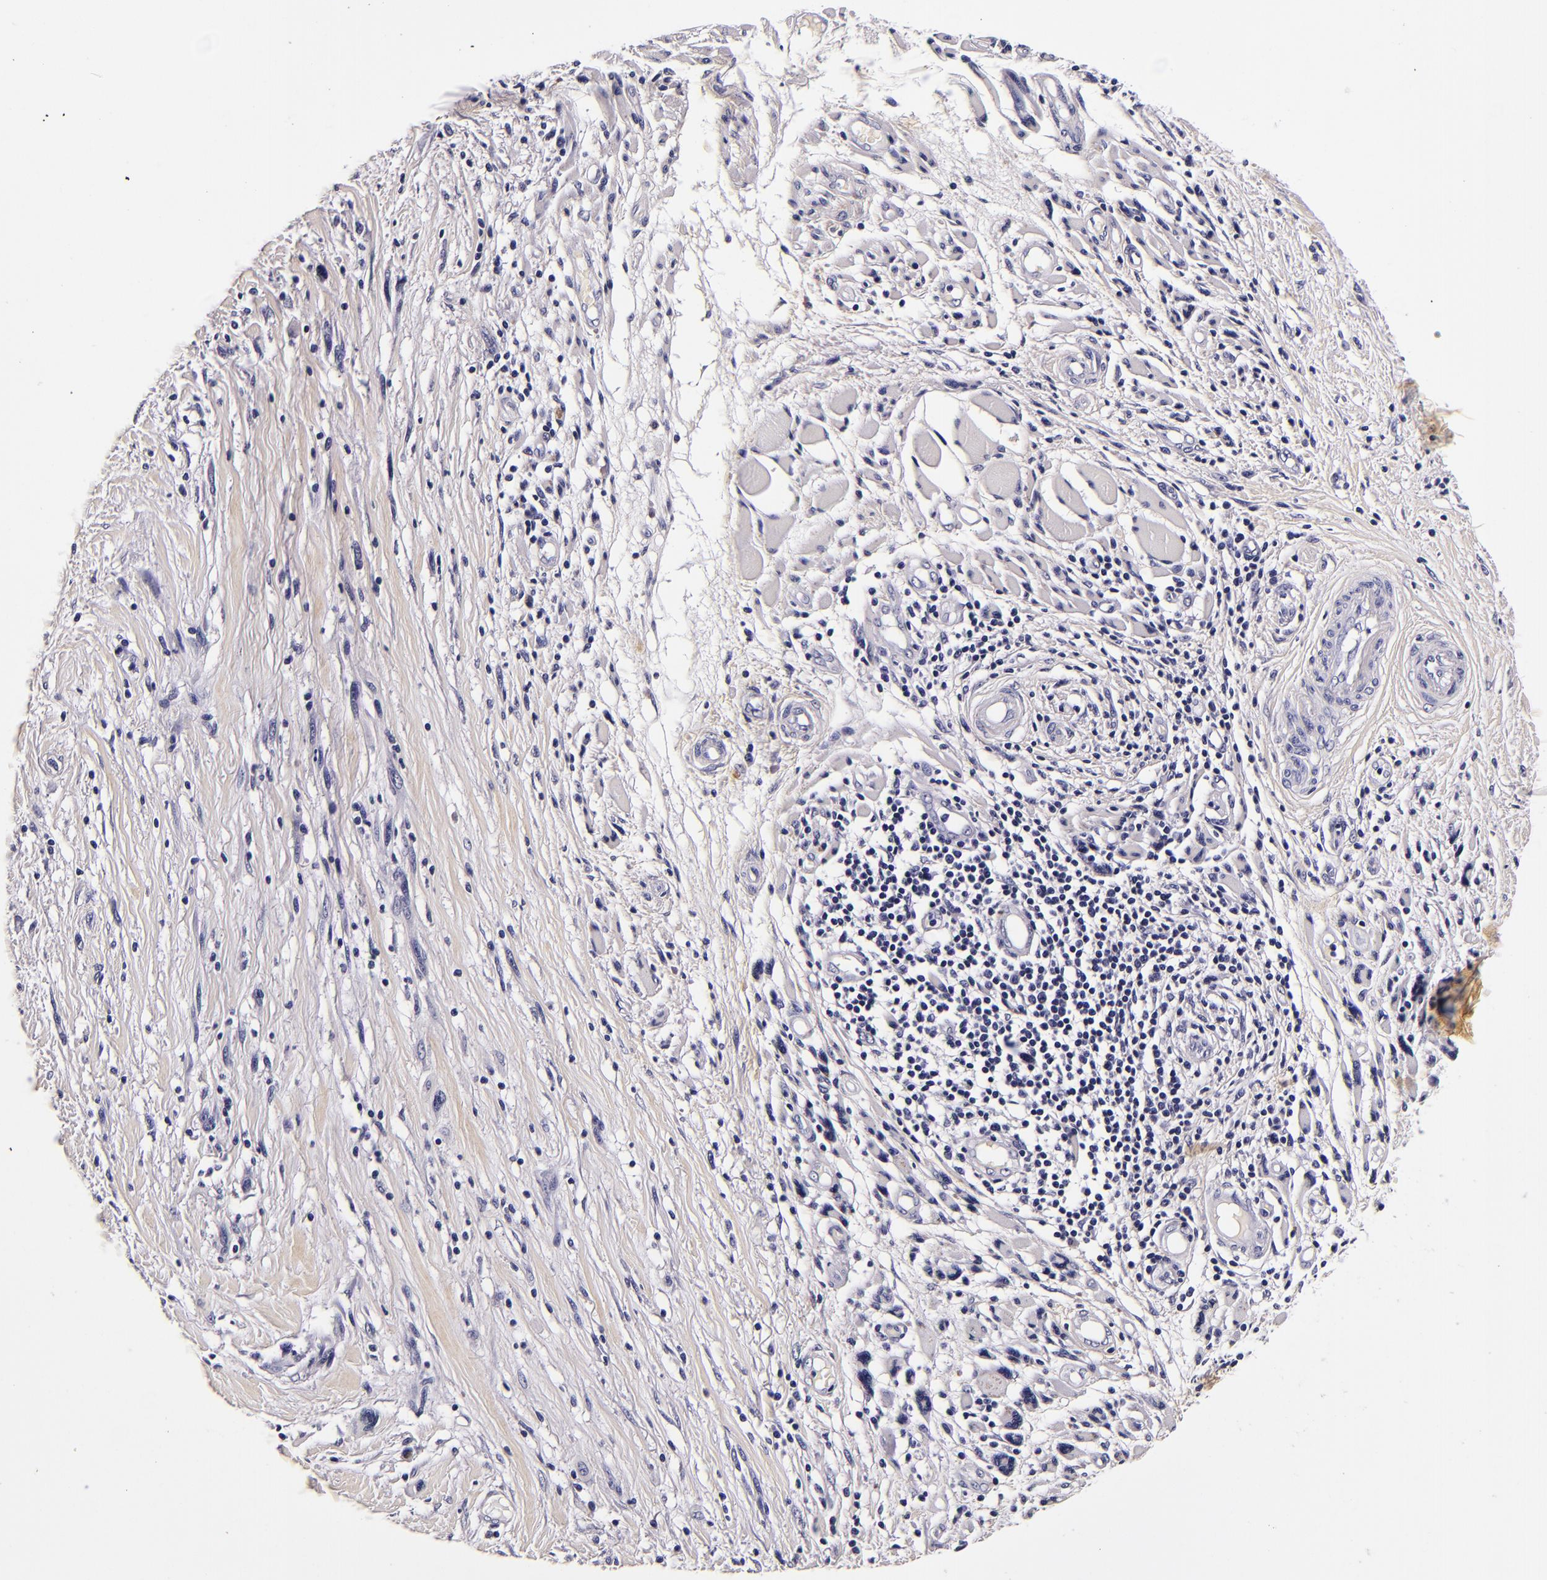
{"staining": {"intensity": "negative", "quantity": "none", "location": "none"}, "tissue": "melanoma", "cell_type": "Tumor cells", "image_type": "cancer", "snomed": [{"axis": "morphology", "description": "Malignant melanoma, NOS"}, {"axis": "topography", "description": "Skin"}], "caption": "This histopathology image is of malignant melanoma stained with immunohistochemistry to label a protein in brown with the nuclei are counter-stained blue. There is no positivity in tumor cells.", "gene": "FBN1", "patient": {"sex": "male", "age": 91}}